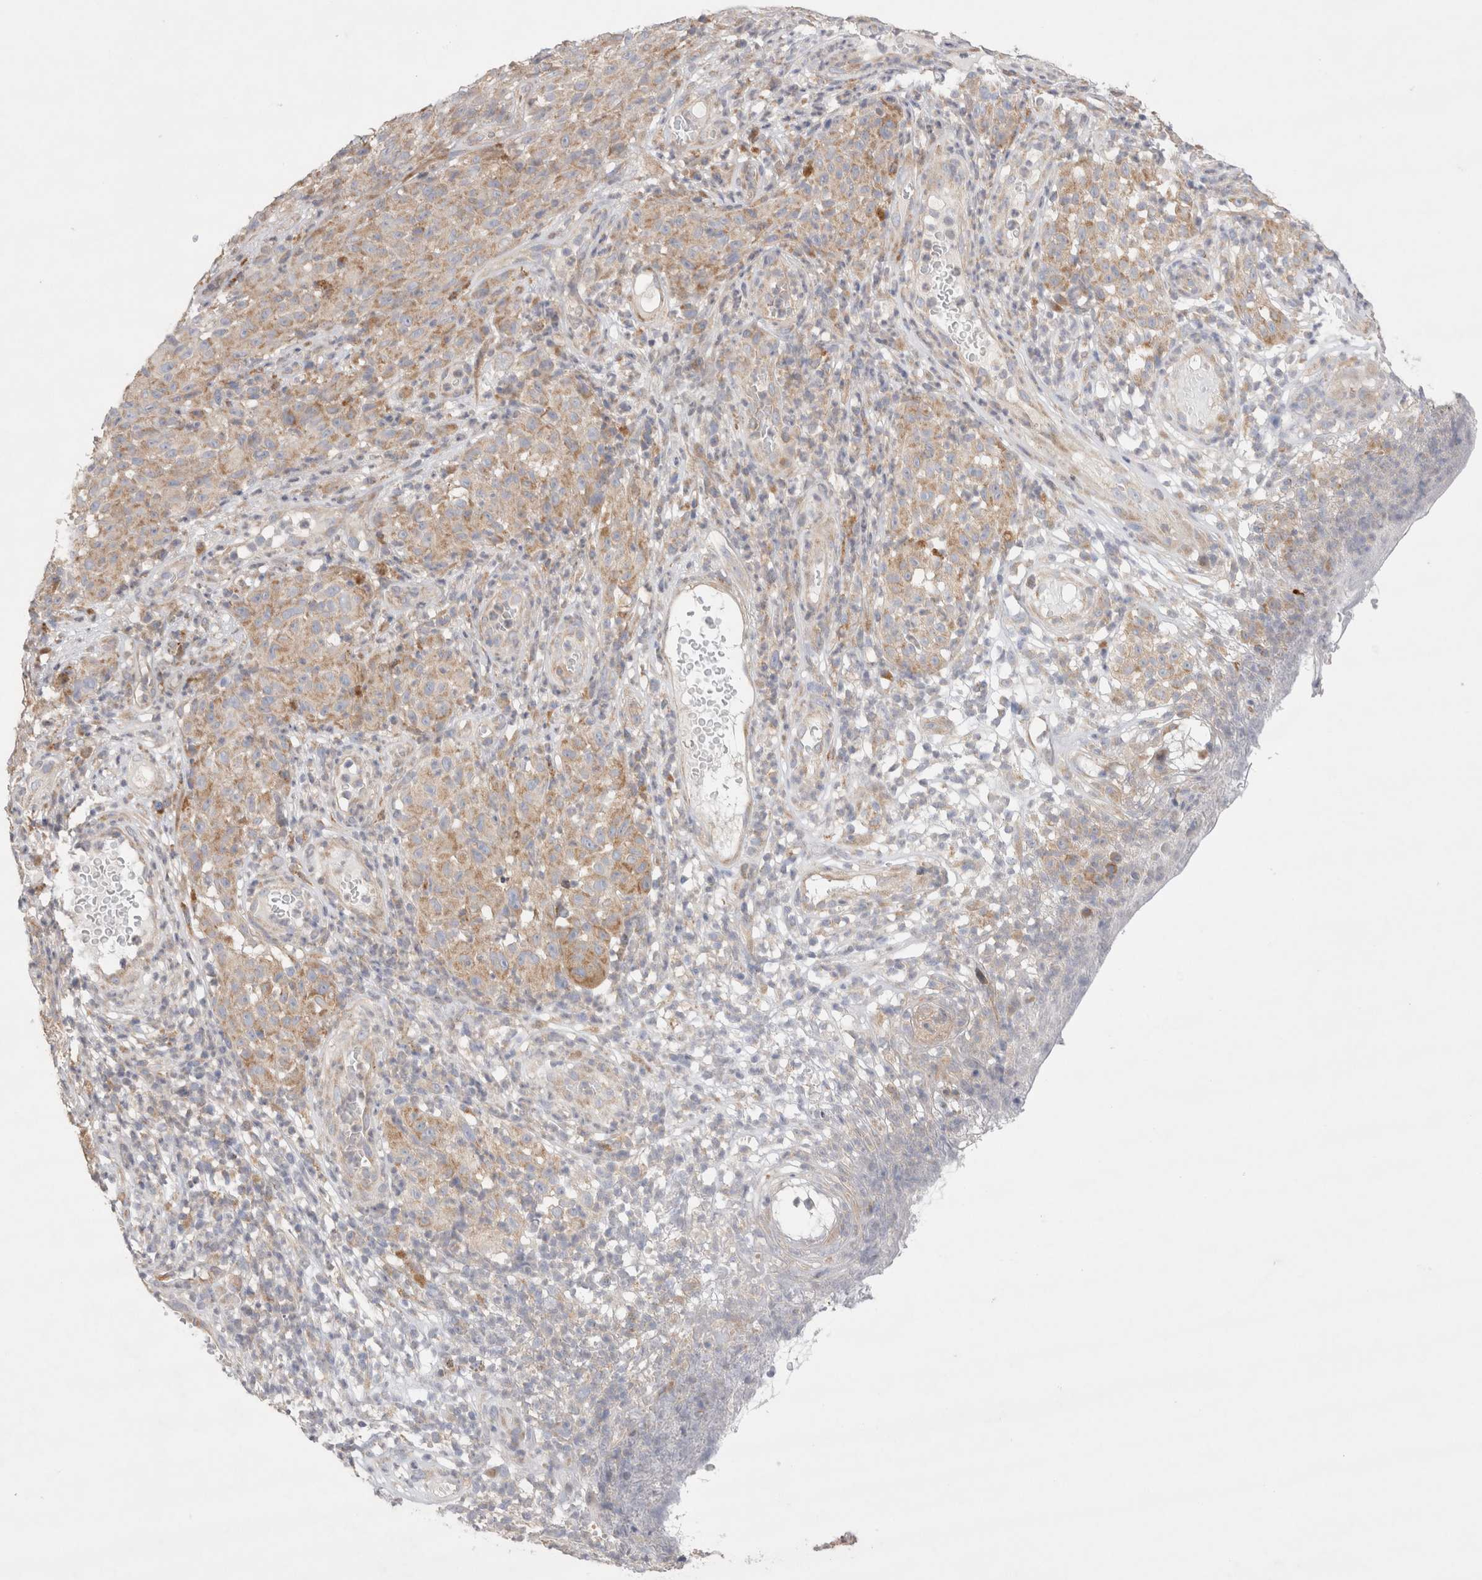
{"staining": {"intensity": "weak", "quantity": "25%-75%", "location": "cytoplasmic/membranous"}, "tissue": "melanoma", "cell_type": "Tumor cells", "image_type": "cancer", "snomed": [{"axis": "morphology", "description": "Malignant melanoma, NOS"}, {"axis": "topography", "description": "Skin"}], "caption": "Malignant melanoma stained with a brown dye reveals weak cytoplasmic/membranous positive positivity in approximately 25%-75% of tumor cells.", "gene": "TBC1D16", "patient": {"sex": "female", "age": 82}}